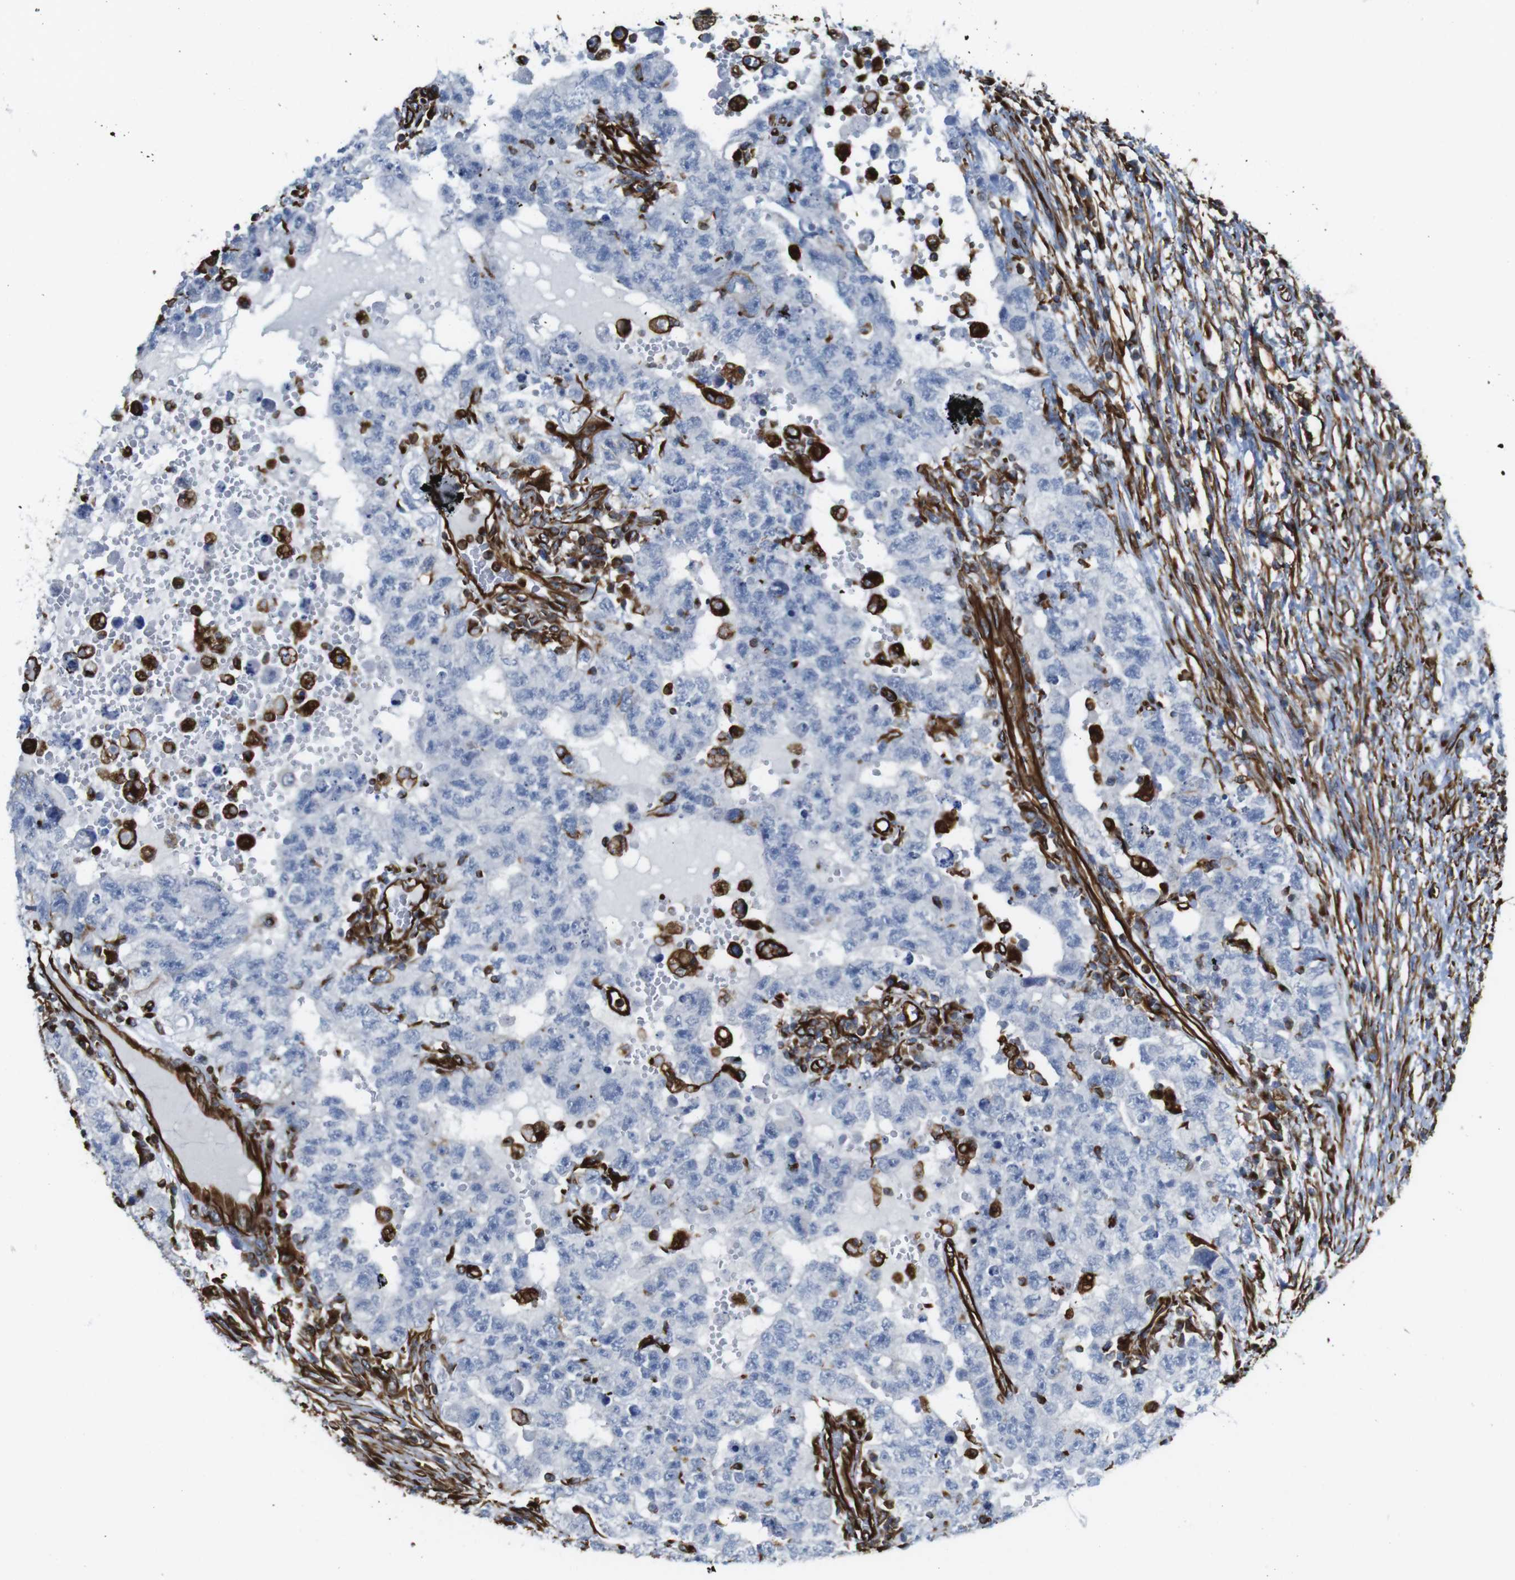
{"staining": {"intensity": "negative", "quantity": "none", "location": "none"}, "tissue": "testis cancer", "cell_type": "Tumor cells", "image_type": "cancer", "snomed": [{"axis": "morphology", "description": "Carcinoma, Embryonal, NOS"}, {"axis": "topography", "description": "Testis"}], "caption": "There is no significant positivity in tumor cells of testis cancer. (Immunohistochemistry (ihc), brightfield microscopy, high magnification).", "gene": "RALGPS1", "patient": {"sex": "male", "age": 26}}